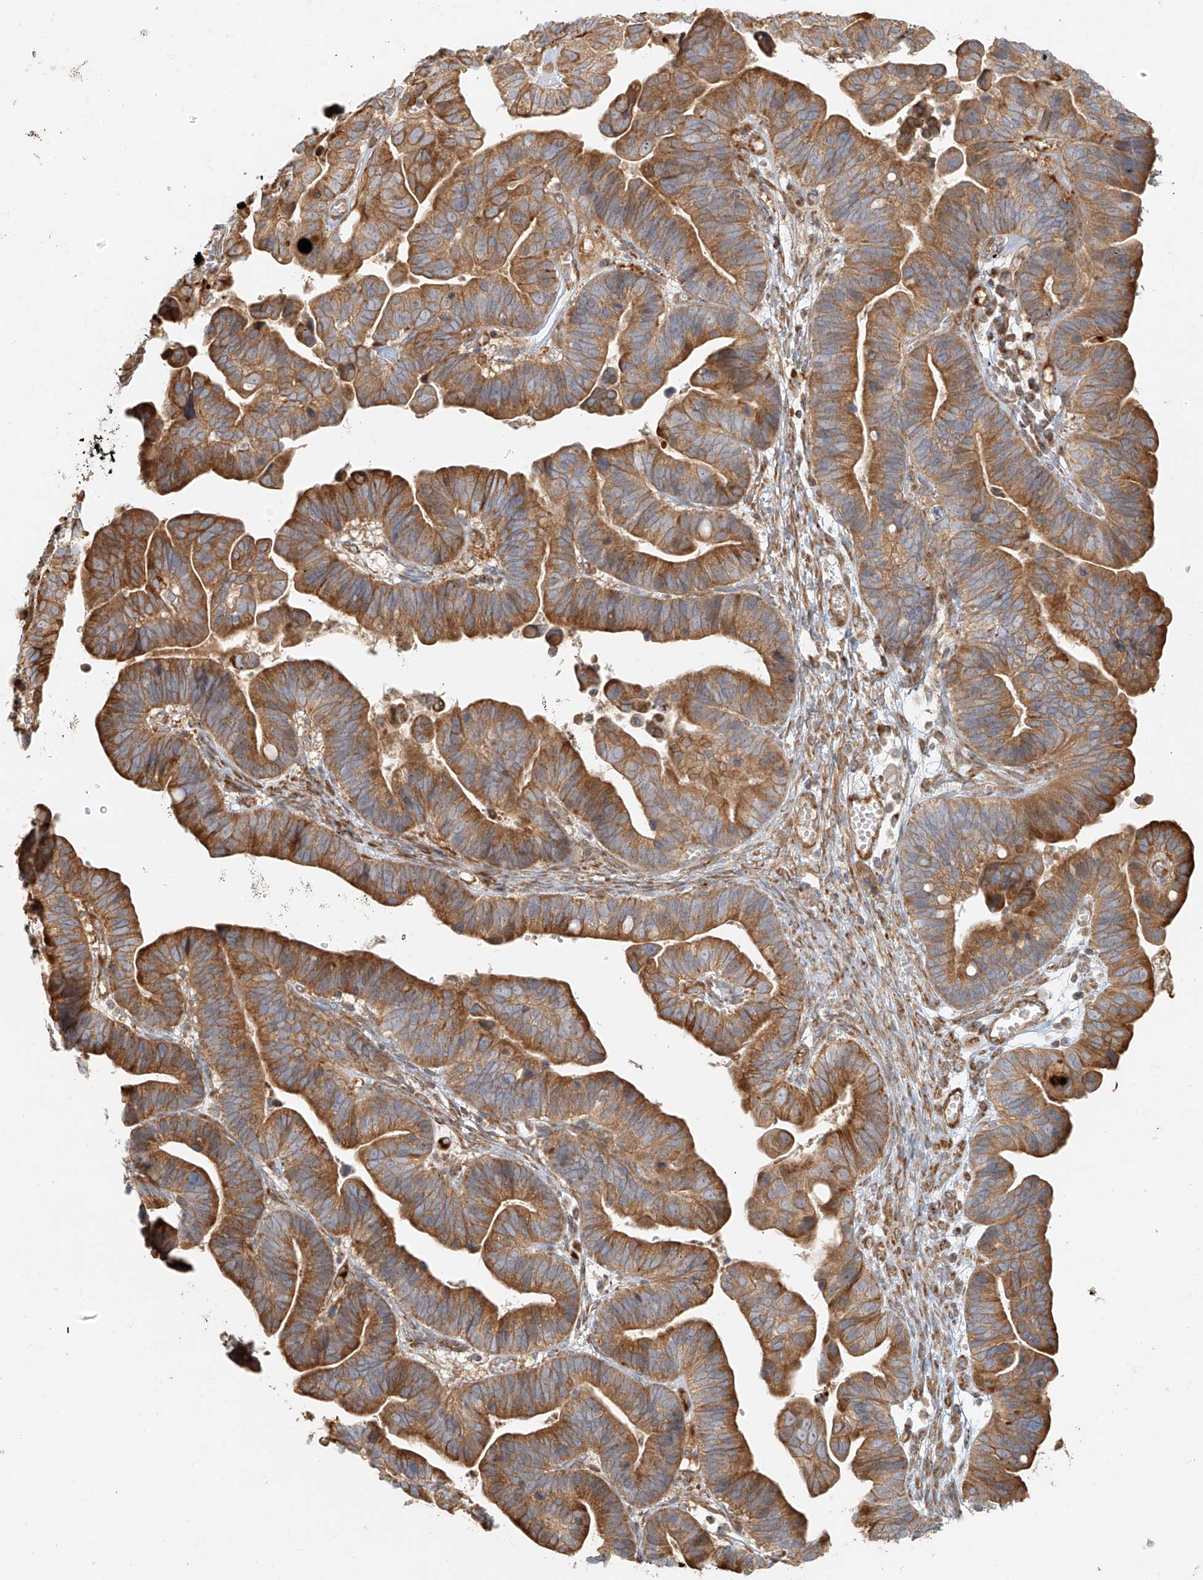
{"staining": {"intensity": "moderate", "quantity": ">75%", "location": "cytoplasmic/membranous"}, "tissue": "ovarian cancer", "cell_type": "Tumor cells", "image_type": "cancer", "snomed": [{"axis": "morphology", "description": "Cystadenocarcinoma, serous, NOS"}, {"axis": "topography", "description": "Ovary"}], "caption": "DAB (3,3'-diaminobenzidine) immunohistochemical staining of human ovarian cancer (serous cystadenocarcinoma) reveals moderate cytoplasmic/membranous protein expression in approximately >75% of tumor cells.", "gene": "MIPEP", "patient": {"sex": "female", "age": 56}}